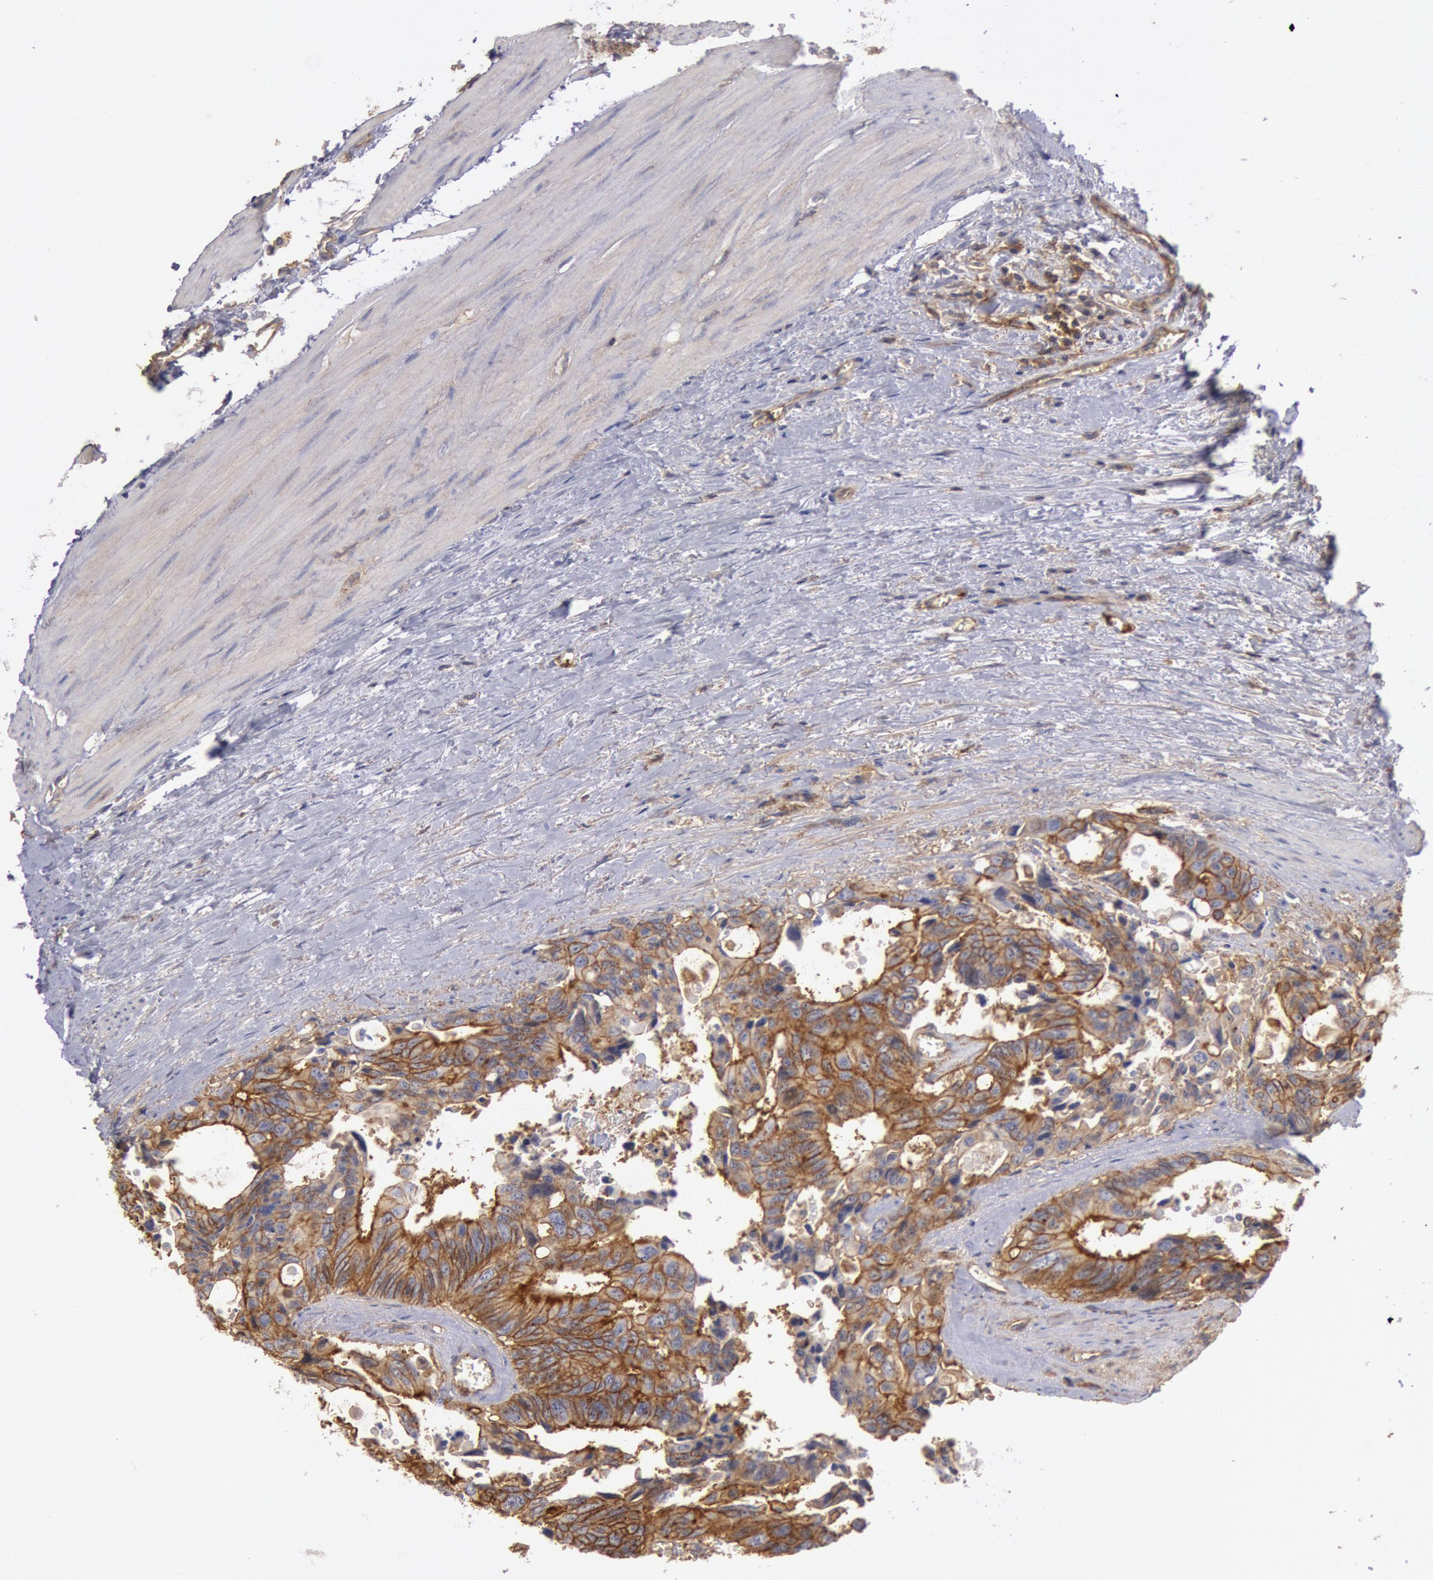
{"staining": {"intensity": "moderate", "quantity": ">75%", "location": "cytoplasmic/membranous"}, "tissue": "colorectal cancer", "cell_type": "Tumor cells", "image_type": "cancer", "snomed": [{"axis": "morphology", "description": "Adenocarcinoma, NOS"}, {"axis": "topography", "description": "Rectum"}], "caption": "A micrograph of colorectal adenocarcinoma stained for a protein shows moderate cytoplasmic/membranous brown staining in tumor cells. (DAB IHC with brightfield microscopy, high magnification).", "gene": "SNAP23", "patient": {"sex": "male", "age": 76}}